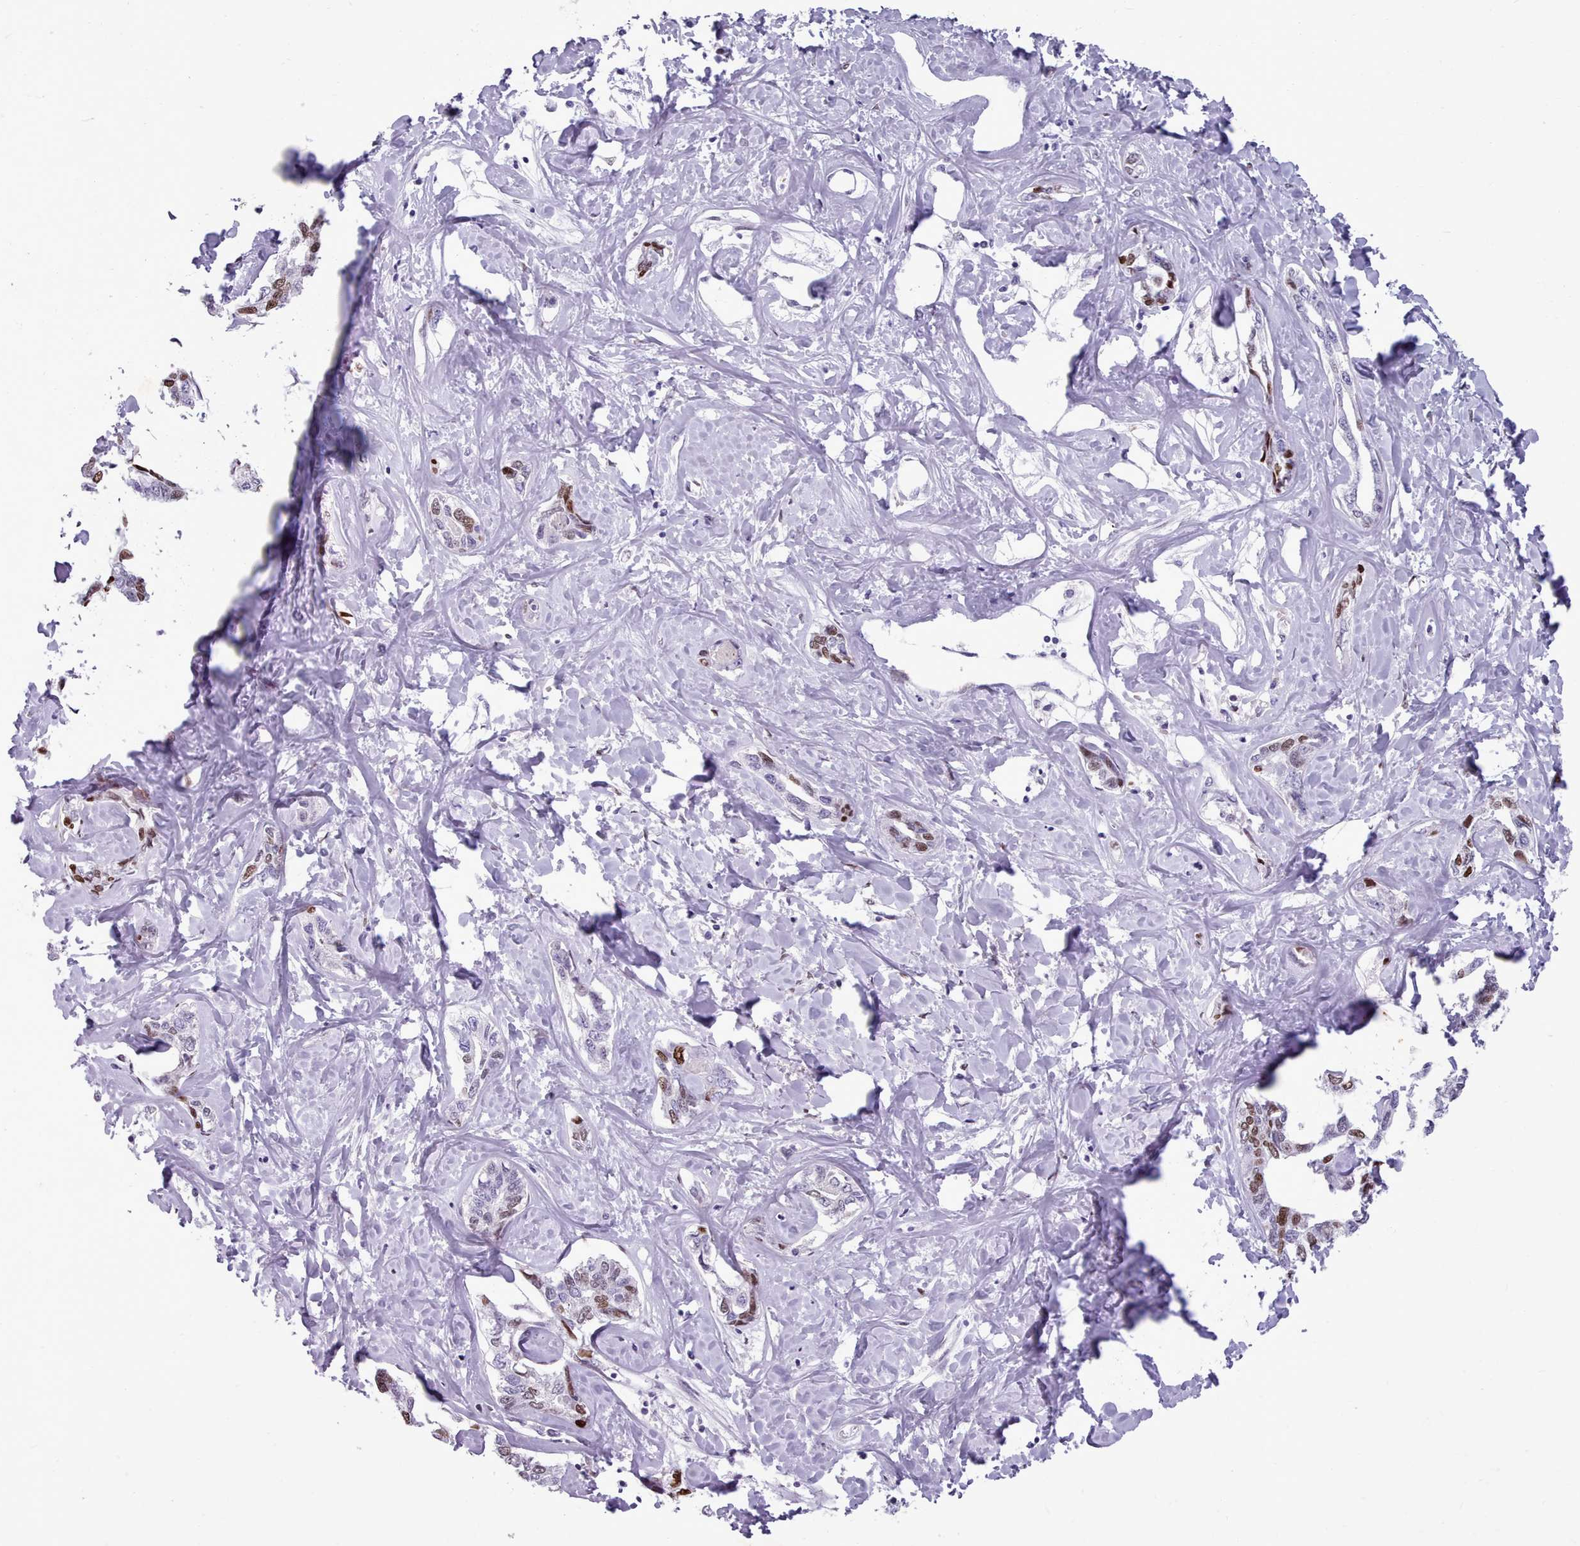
{"staining": {"intensity": "moderate", "quantity": "25%-75%", "location": "nuclear"}, "tissue": "liver cancer", "cell_type": "Tumor cells", "image_type": "cancer", "snomed": [{"axis": "morphology", "description": "Cholangiocarcinoma"}, {"axis": "topography", "description": "Liver"}], "caption": "Liver cancer was stained to show a protein in brown. There is medium levels of moderate nuclear expression in approximately 25%-75% of tumor cells.", "gene": "KCNT2", "patient": {"sex": "male", "age": 59}}